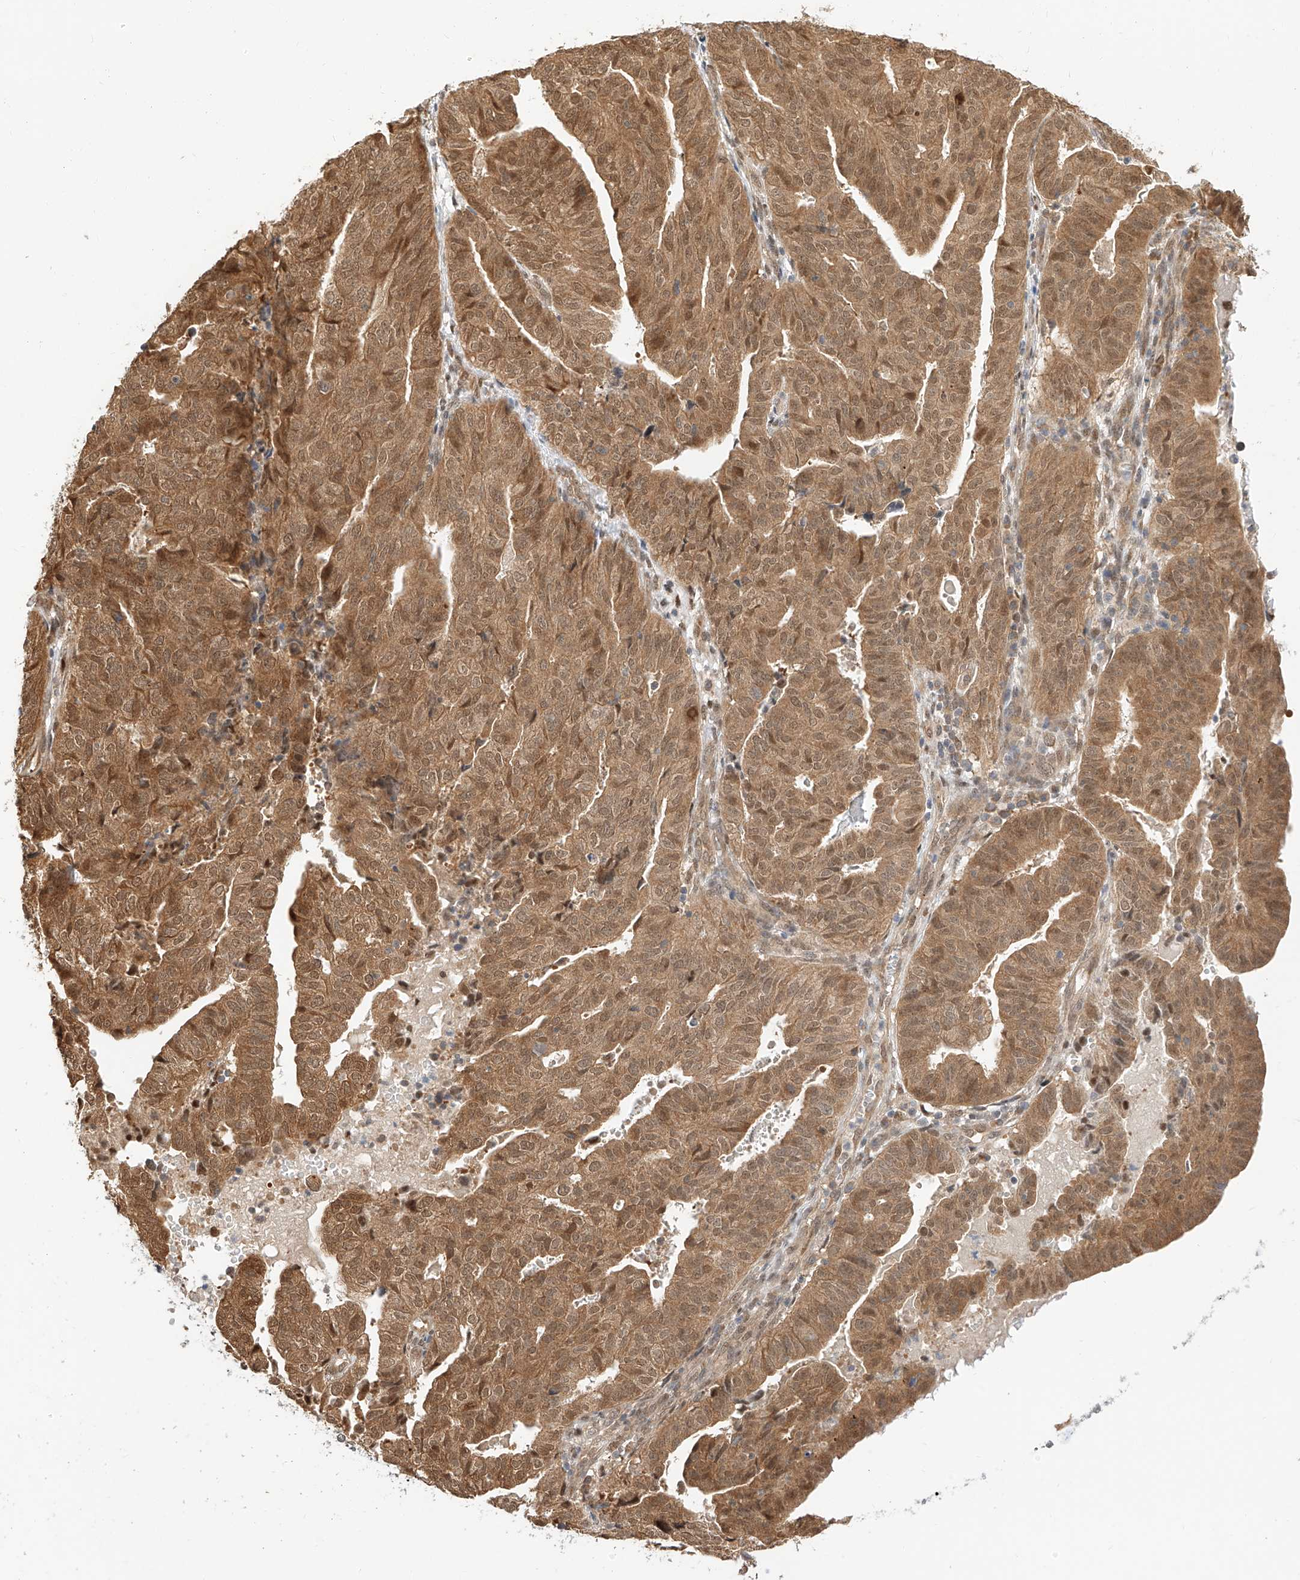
{"staining": {"intensity": "moderate", "quantity": ">75%", "location": "cytoplasmic/membranous,nuclear"}, "tissue": "endometrial cancer", "cell_type": "Tumor cells", "image_type": "cancer", "snomed": [{"axis": "morphology", "description": "Adenocarcinoma, NOS"}, {"axis": "topography", "description": "Uterus"}], "caption": "IHC (DAB (3,3'-diaminobenzidine)) staining of adenocarcinoma (endometrial) reveals moderate cytoplasmic/membranous and nuclear protein staining in about >75% of tumor cells. (DAB IHC, brown staining for protein, blue staining for nuclei).", "gene": "EIF4H", "patient": {"sex": "female", "age": 77}}